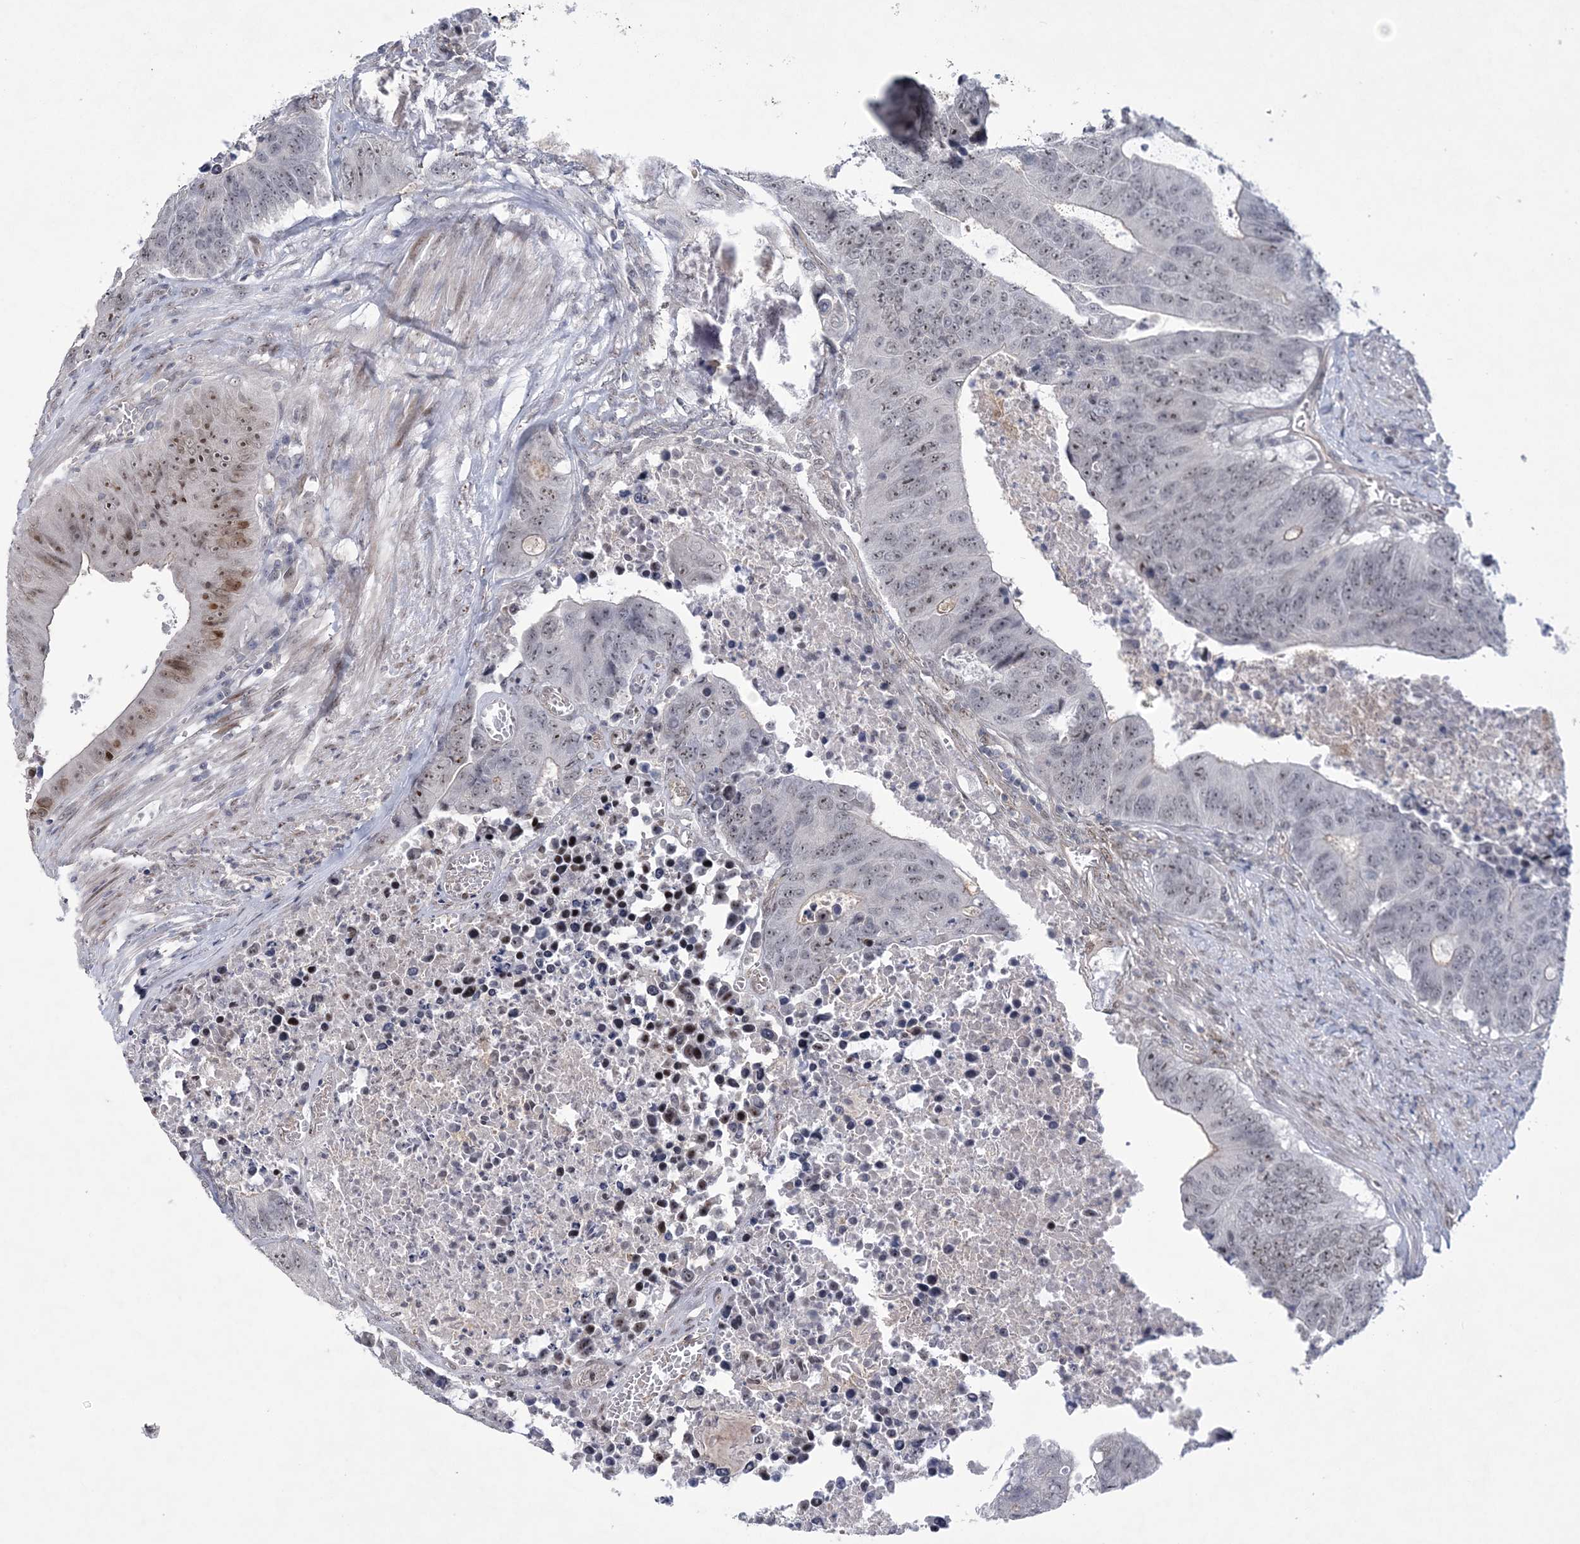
{"staining": {"intensity": "moderate", "quantity": "<25%", "location": "nuclear"}, "tissue": "colorectal cancer", "cell_type": "Tumor cells", "image_type": "cancer", "snomed": [{"axis": "morphology", "description": "Adenocarcinoma, NOS"}, {"axis": "topography", "description": "Colon"}], "caption": "Immunohistochemical staining of colorectal cancer (adenocarcinoma) reveals low levels of moderate nuclear protein positivity in approximately <25% of tumor cells.", "gene": "HOMEZ", "patient": {"sex": "male", "age": 87}}